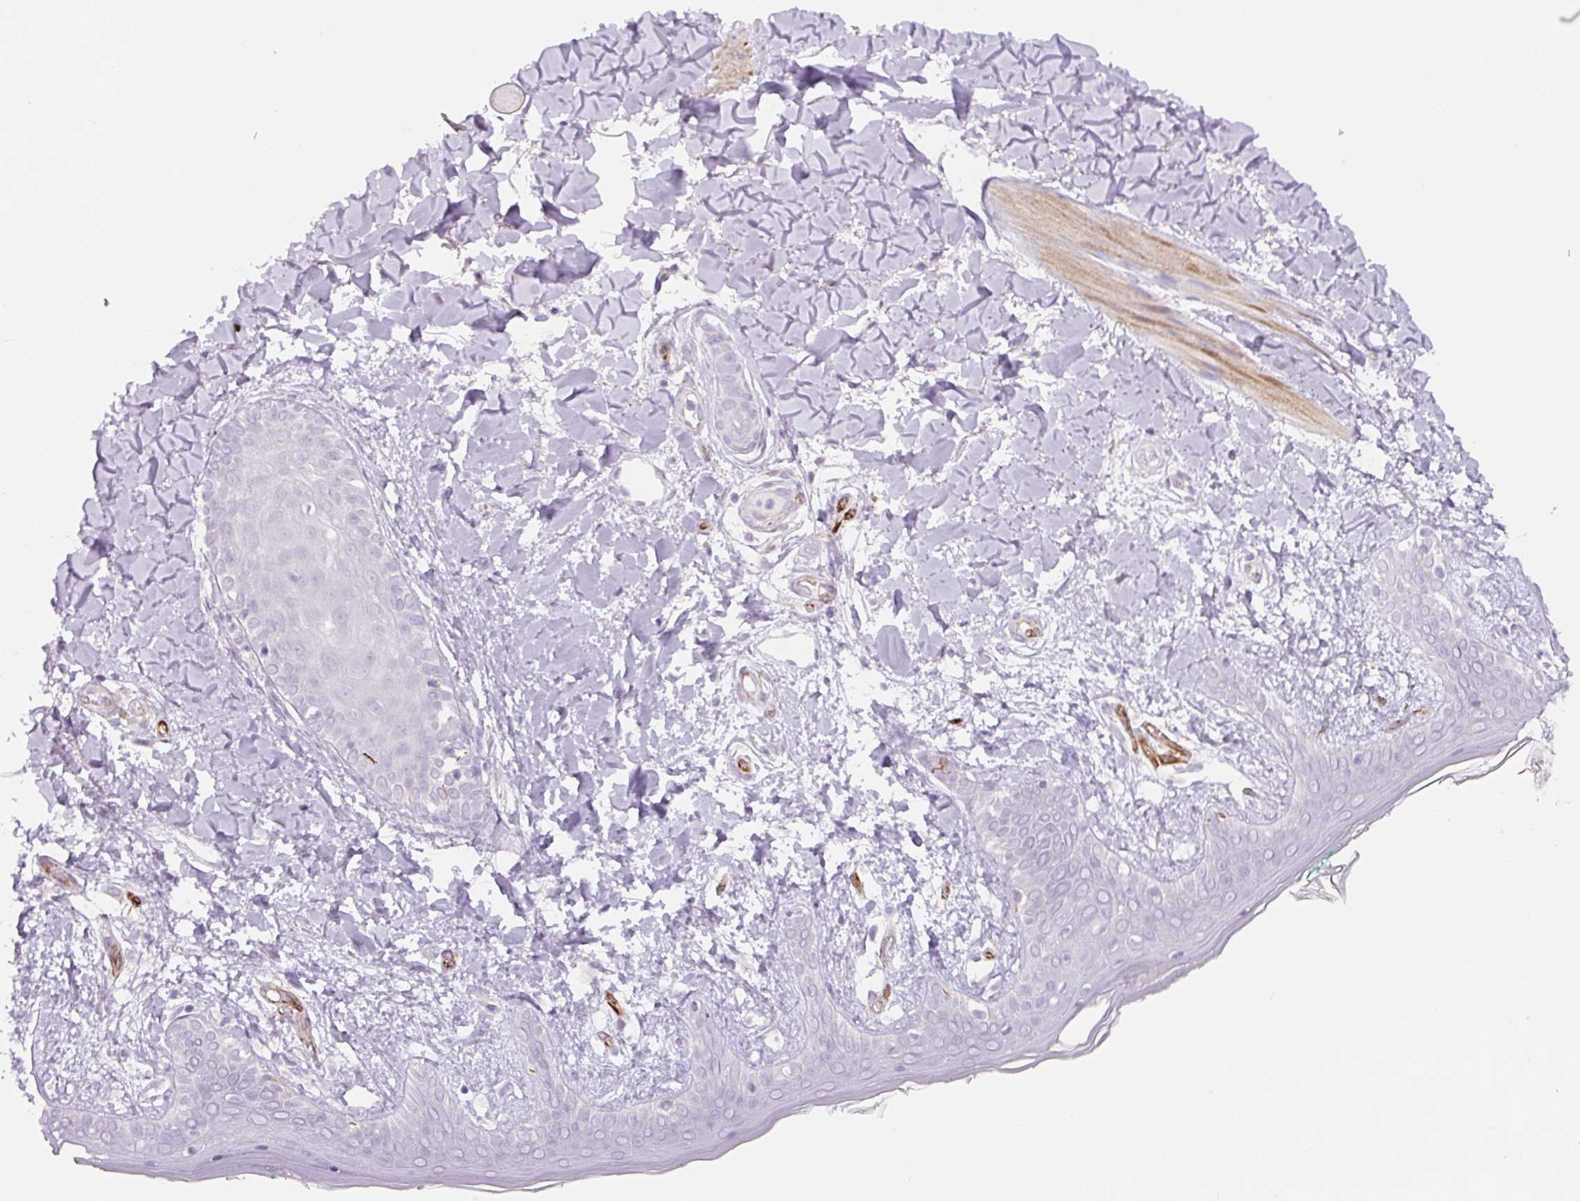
{"staining": {"intensity": "negative", "quantity": "none", "location": "none"}, "tissue": "skin", "cell_type": "Fibroblasts", "image_type": "normal", "snomed": [{"axis": "morphology", "description": "Normal tissue, NOS"}, {"axis": "topography", "description": "Skin"}], "caption": "Benign skin was stained to show a protein in brown. There is no significant positivity in fibroblasts.", "gene": "NES", "patient": {"sex": "female", "age": 34}}